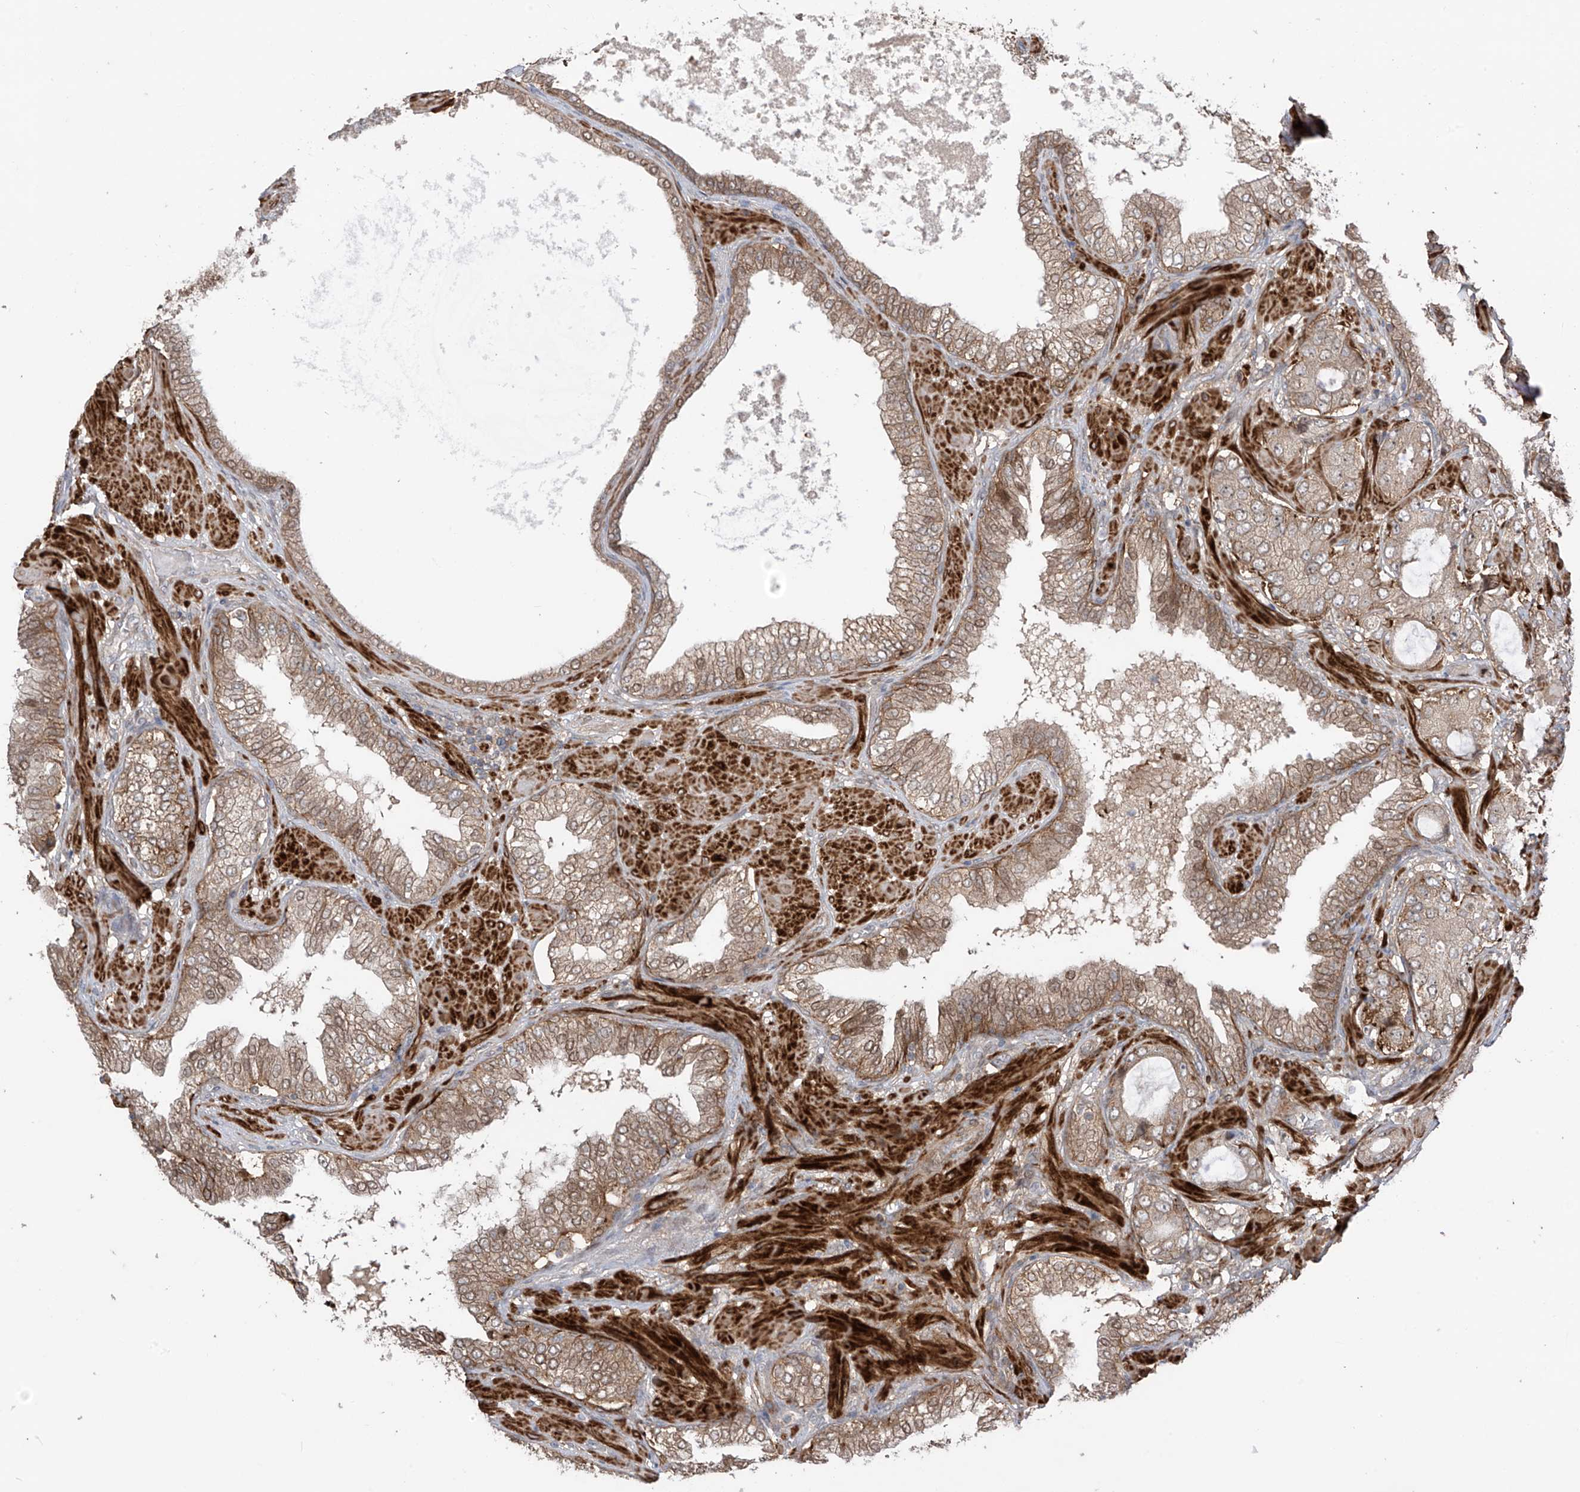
{"staining": {"intensity": "moderate", "quantity": ">75%", "location": "cytoplasmic/membranous"}, "tissue": "prostate cancer", "cell_type": "Tumor cells", "image_type": "cancer", "snomed": [{"axis": "morphology", "description": "Adenocarcinoma, High grade"}, {"axis": "topography", "description": "Prostate"}], "caption": "Tumor cells display medium levels of moderate cytoplasmic/membranous expression in about >75% of cells in human prostate cancer. (Brightfield microscopy of DAB IHC at high magnification).", "gene": "LRRC74A", "patient": {"sex": "male", "age": 59}}